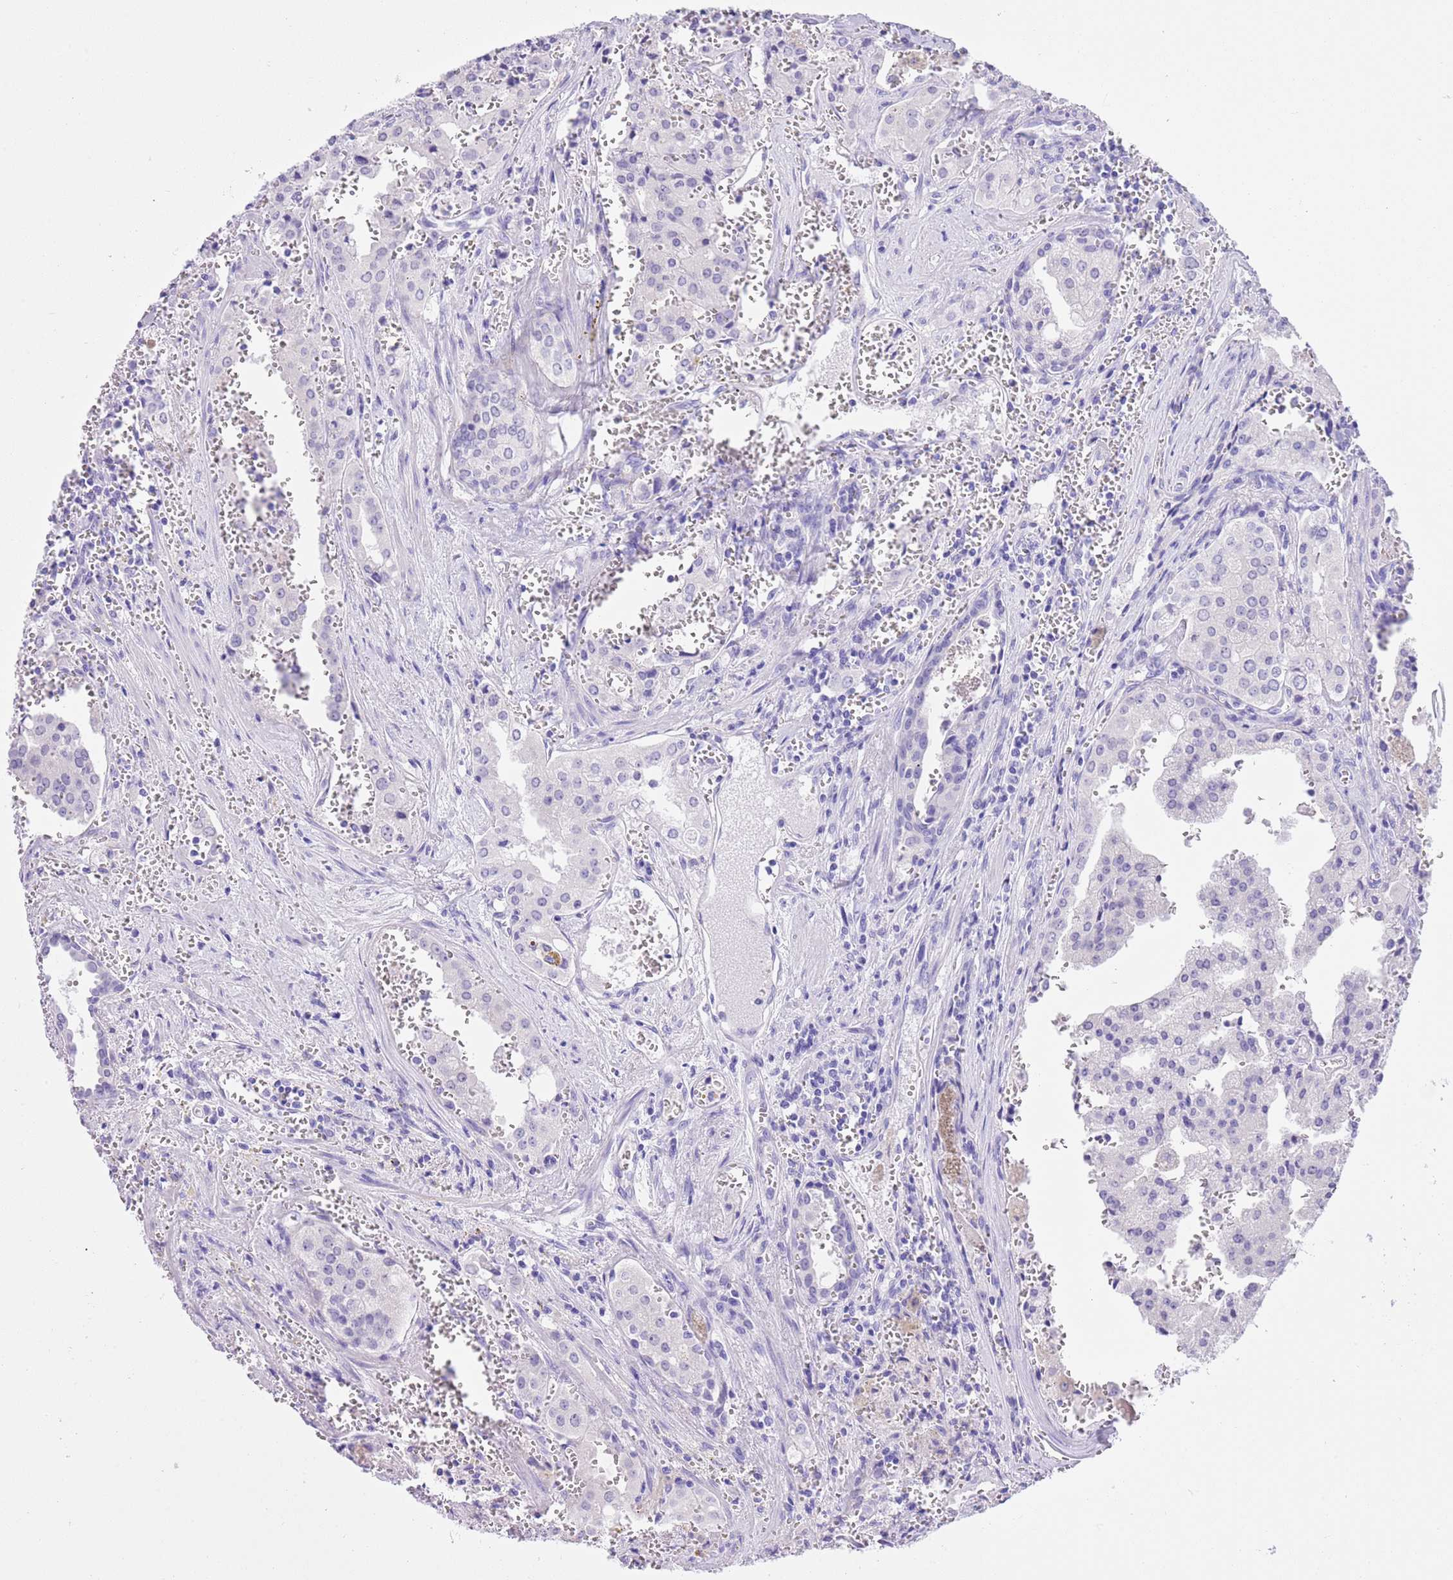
{"staining": {"intensity": "negative", "quantity": "none", "location": "none"}, "tissue": "prostate cancer", "cell_type": "Tumor cells", "image_type": "cancer", "snomed": [{"axis": "morphology", "description": "Adenocarcinoma, High grade"}, {"axis": "topography", "description": "Prostate"}], "caption": "Protein analysis of high-grade adenocarcinoma (prostate) shows no significant expression in tumor cells.", "gene": "TMEM185B", "patient": {"sex": "male", "age": 68}}